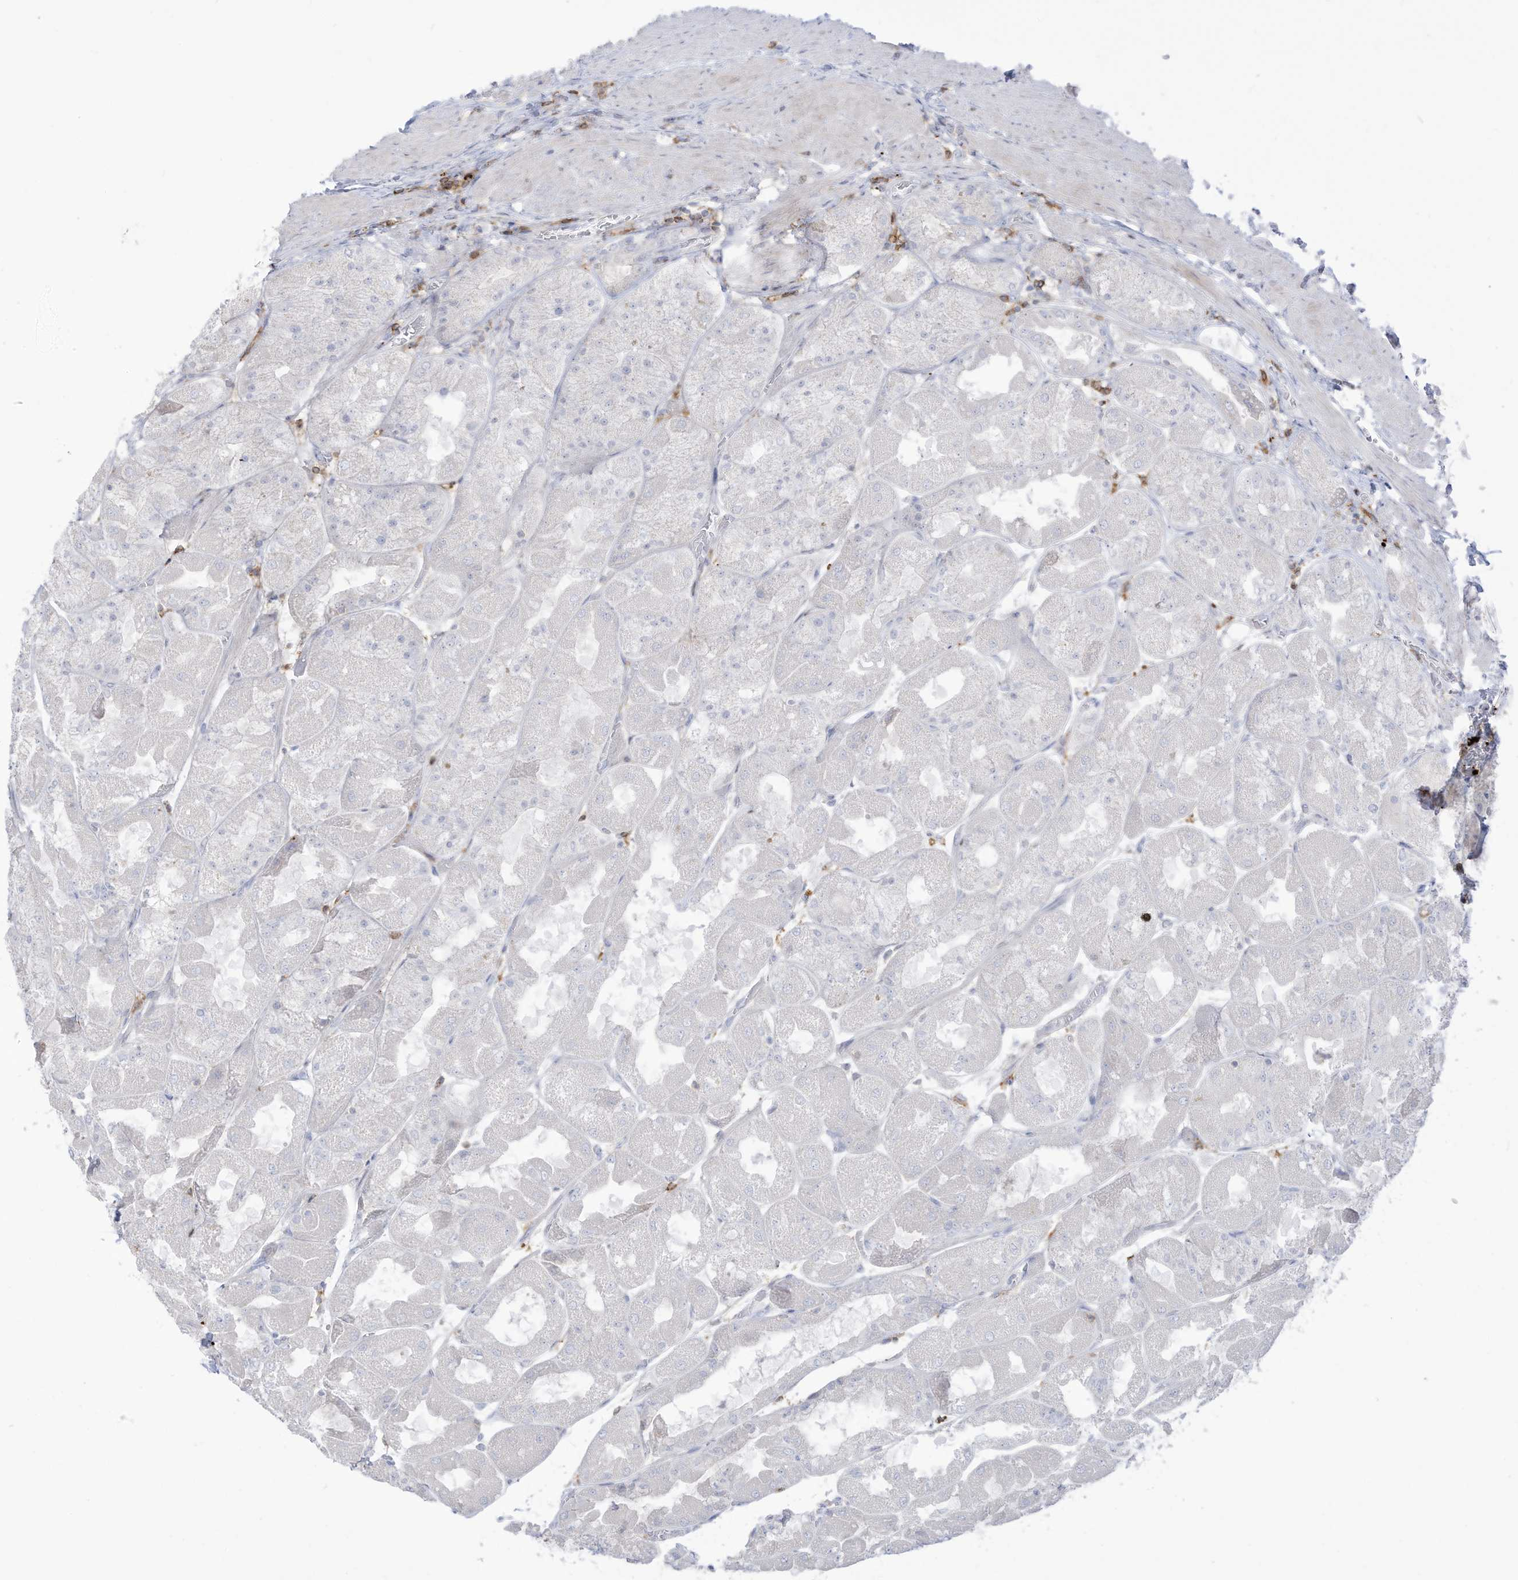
{"staining": {"intensity": "negative", "quantity": "none", "location": "none"}, "tissue": "stomach", "cell_type": "Glandular cells", "image_type": "normal", "snomed": [{"axis": "morphology", "description": "Normal tissue, NOS"}, {"axis": "topography", "description": "Stomach"}], "caption": "Immunohistochemical staining of normal stomach displays no significant positivity in glandular cells. (DAB (3,3'-diaminobenzidine) immunohistochemistry (IHC) visualized using brightfield microscopy, high magnification).", "gene": "NOTO", "patient": {"sex": "female", "age": 61}}